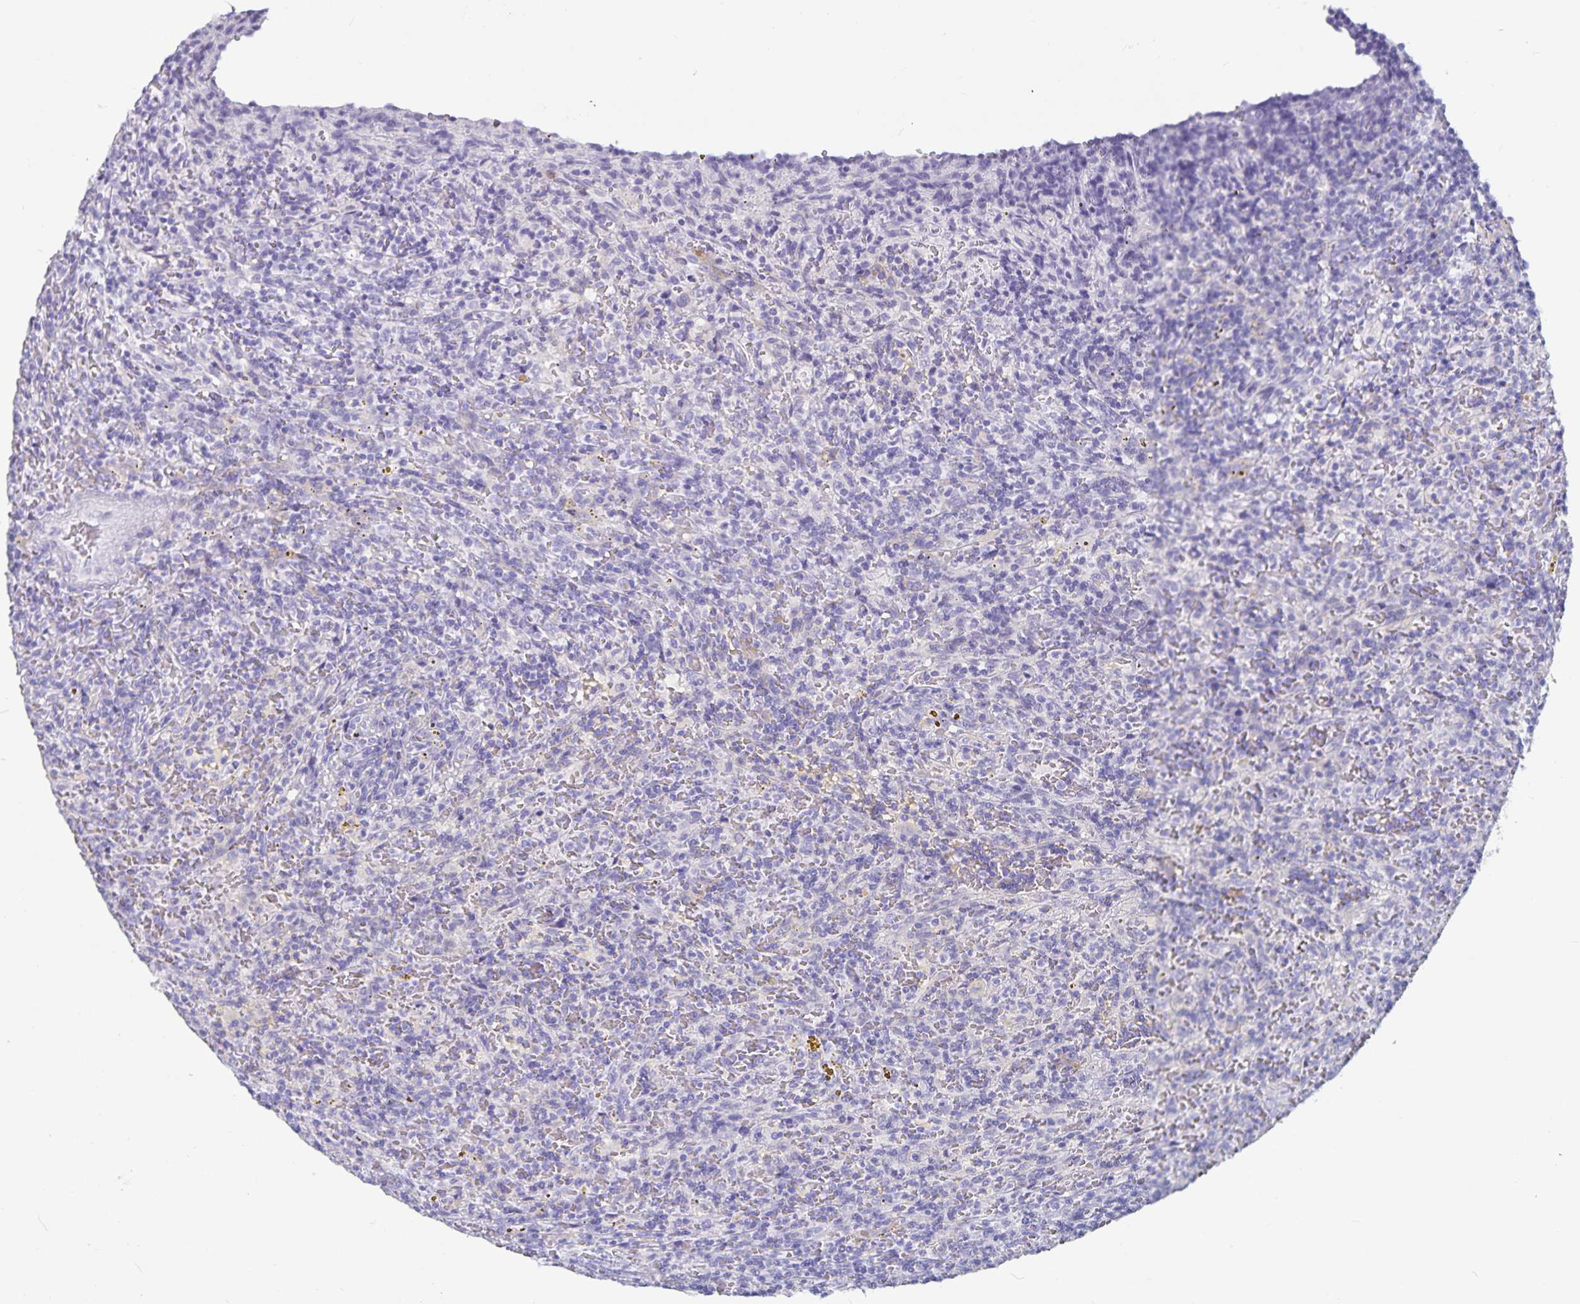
{"staining": {"intensity": "negative", "quantity": "none", "location": "none"}, "tissue": "lymphoma", "cell_type": "Tumor cells", "image_type": "cancer", "snomed": [{"axis": "morphology", "description": "Malignant lymphoma, non-Hodgkin's type, Low grade"}, {"axis": "topography", "description": "Spleen"}], "caption": "This is an IHC micrograph of human lymphoma. There is no expression in tumor cells.", "gene": "PLAC1", "patient": {"sex": "female", "age": 70}}